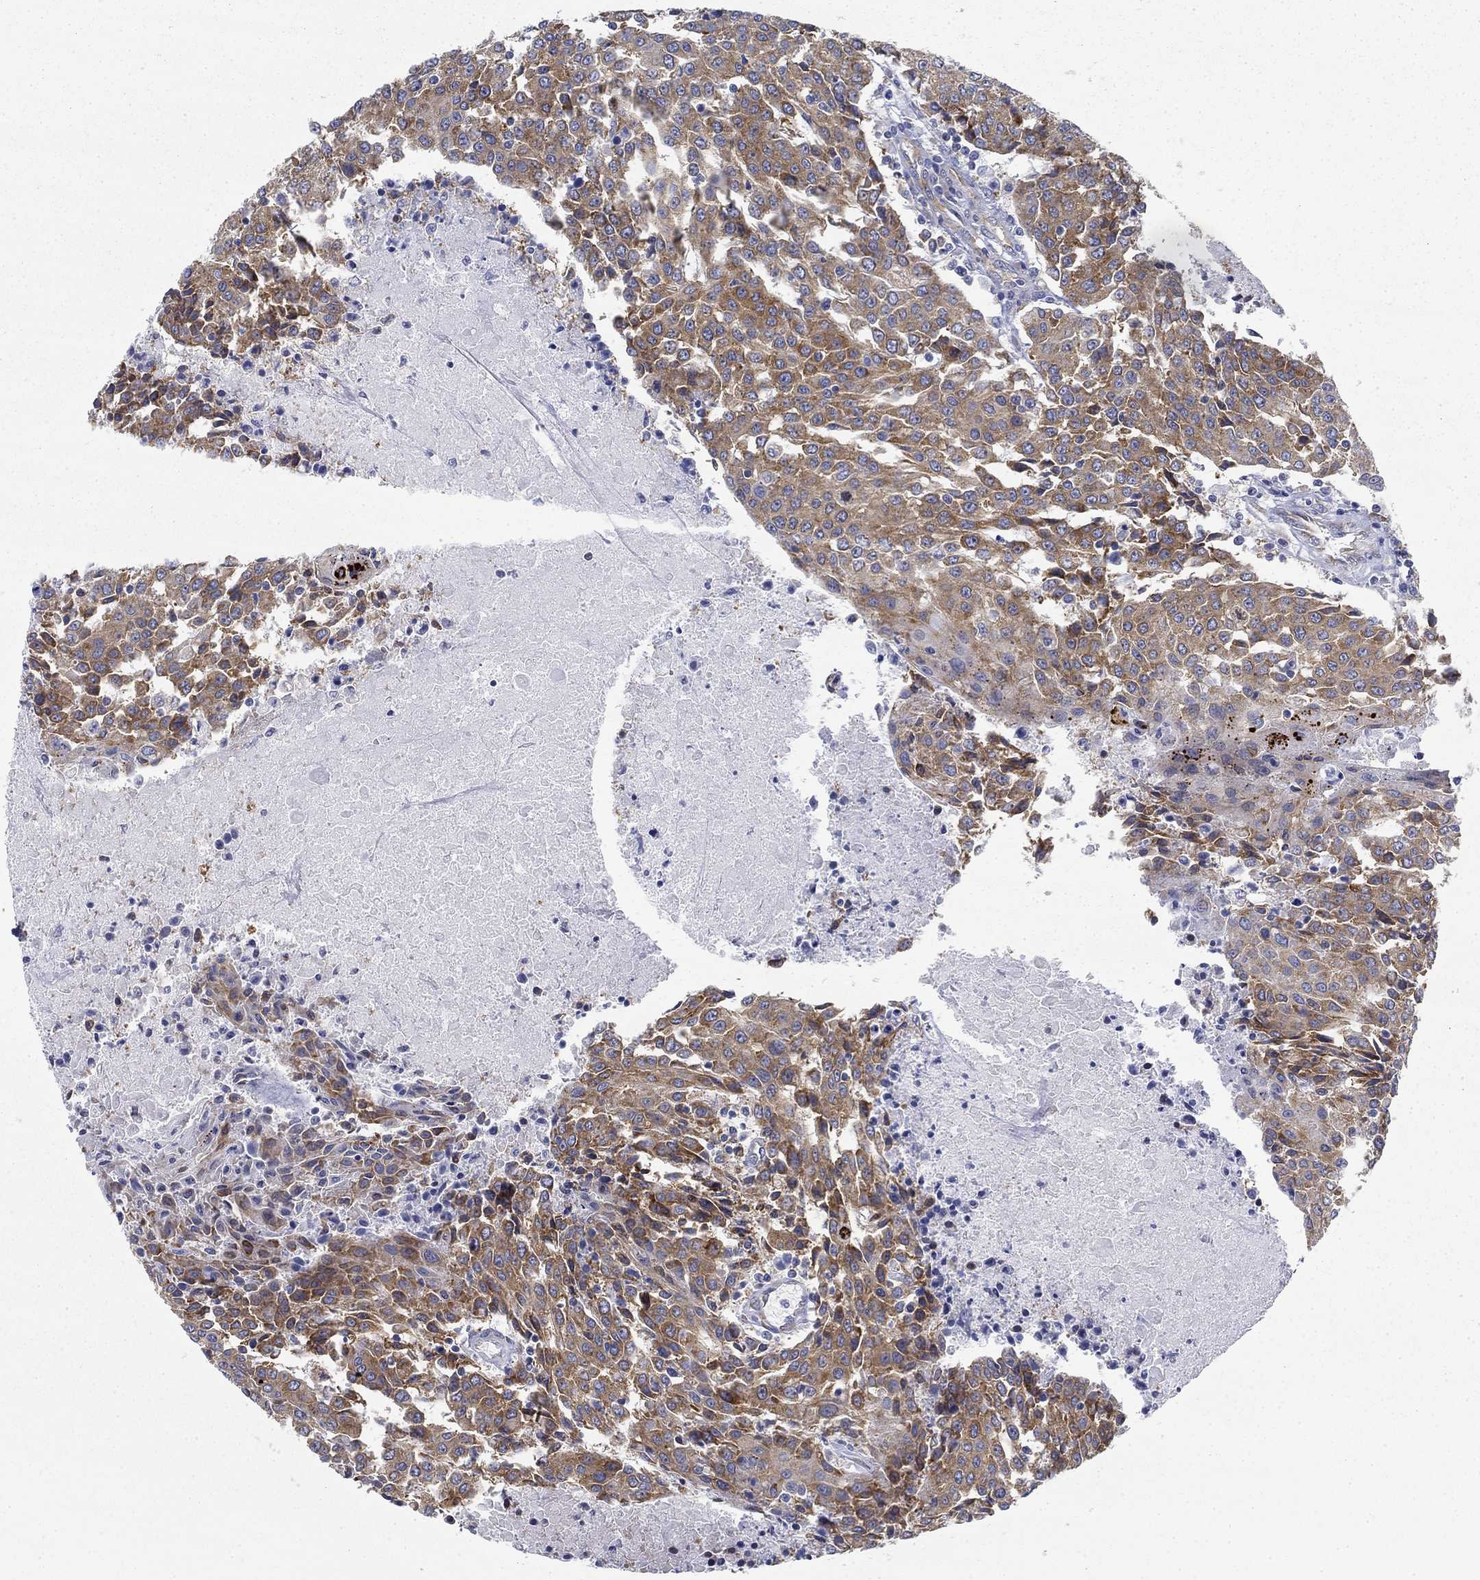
{"staining": {"intensity": "moderate", "quantity": "25%-75%", "location": "cytoplasmic/membranous"}, "tissue": "urothelial cancer", "cell_type": "Tumor cells", "image_type": "cancer", "snomed": [{"axis": "morphology", "description": "Urothelial carcinoma, High grade"}, {"axis": "topography", "description": "Urinary bladder"}], "caption": "Protein analysis of urothelial carcinoma (high-grade) tissue reveals moderate cytoplasmic/membranous staining in approximately 25%-75% of tumor cells.", "gene": "FXR1", "patient": {"sex": "female", "age": 85}}